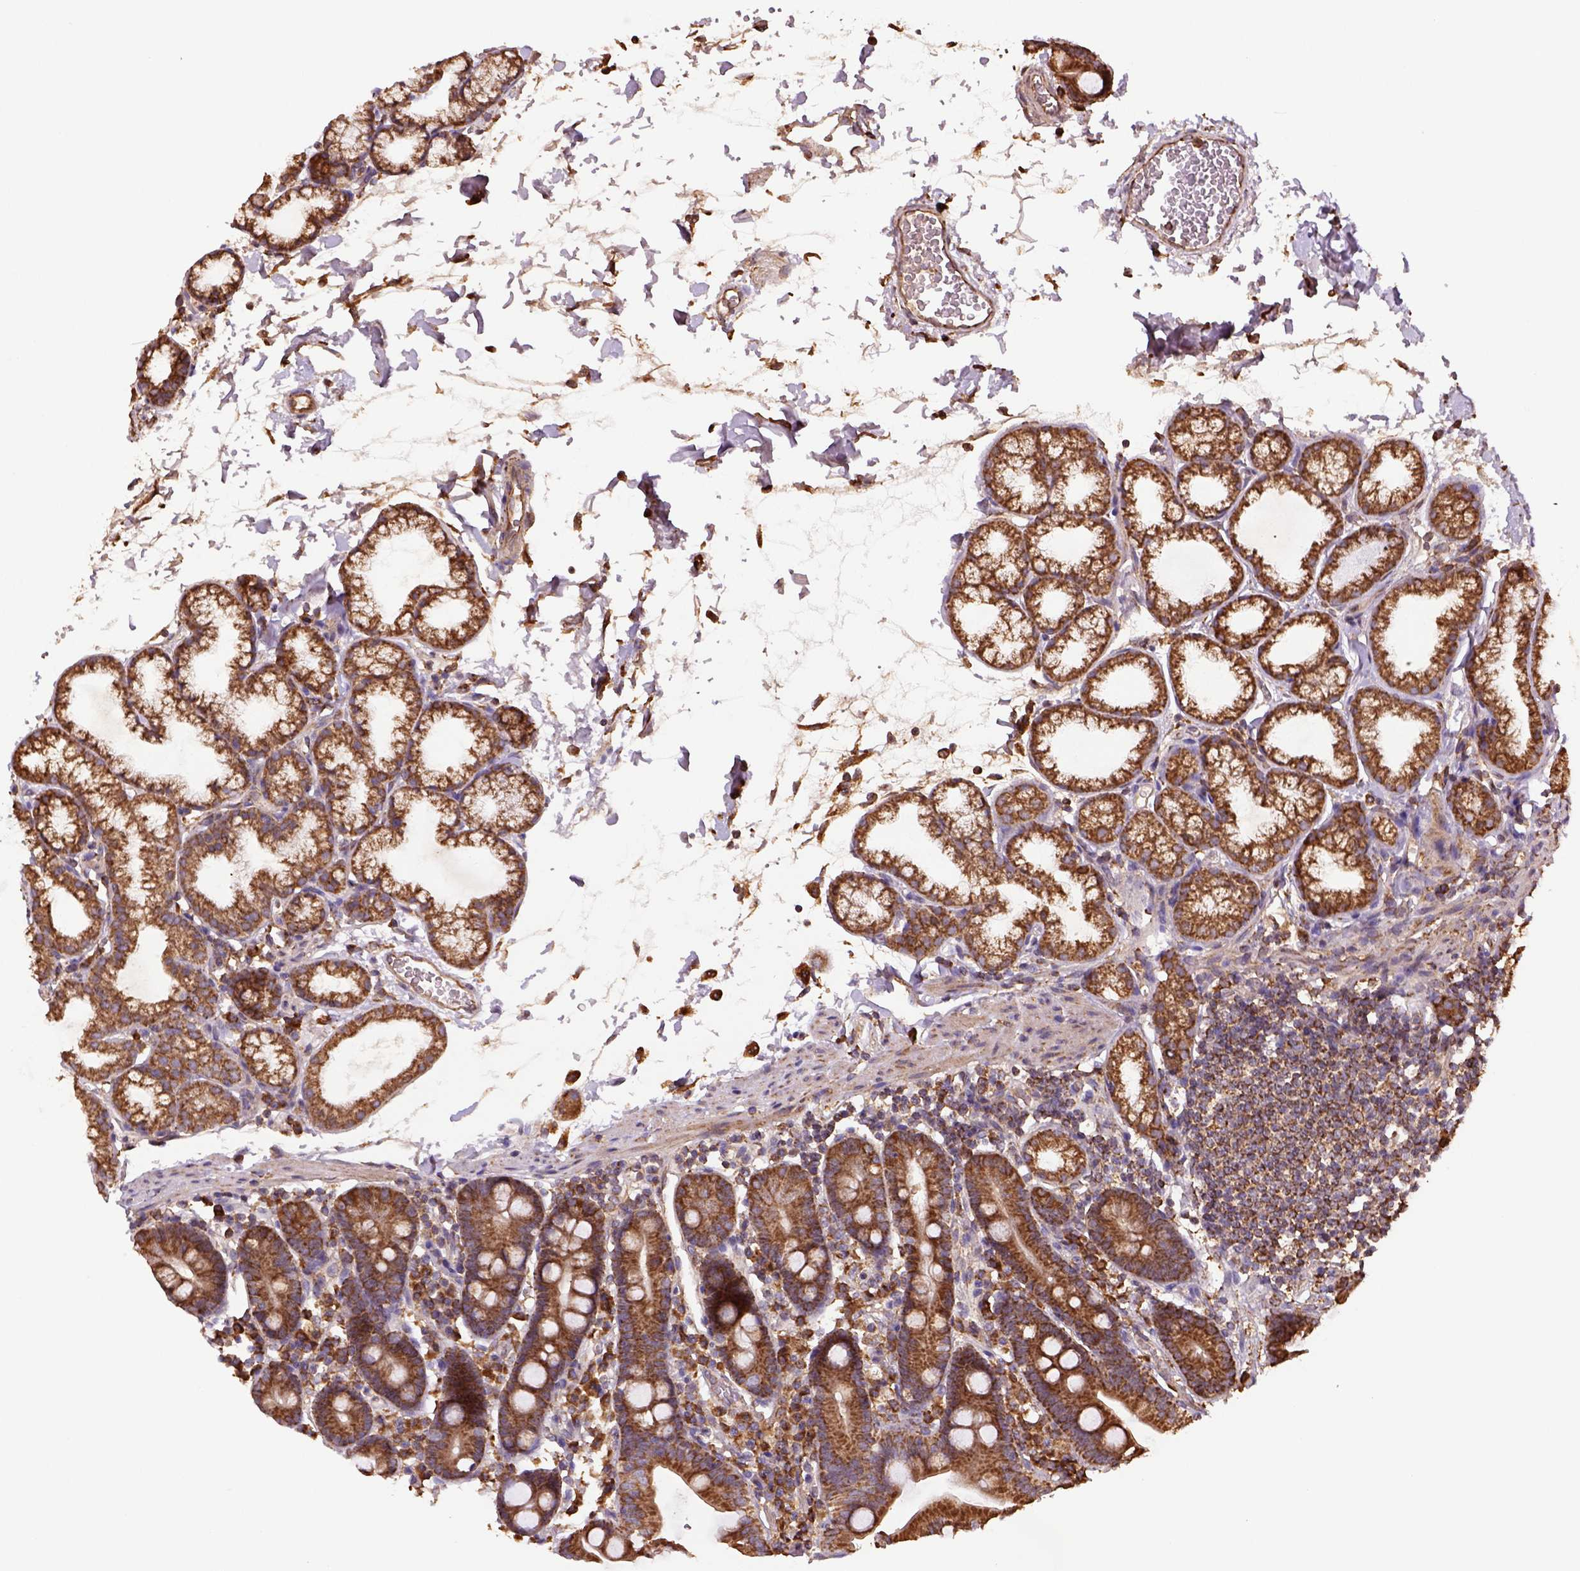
{"staining": {"intensity": "strong", "quantity": ">75%", "location": "cytoplasmic/membranous"}, "tissue": "duodenum", "cell_type": "Glandular cells", "image_type": "normal", "snomed": [{"axis": "morphology", "description": "Normal tissue, NOS"}, {"axis": "topography", "description": "Pancreas"}, {"axis": "topography", "description": "Duodenum"}], "caption": "IHC micrograph of benign duodenum: human duodenum stained using immunohistochemistry (IHC) demonstrates high levels of strong protein expression localized specifically in the cytoplasmic/membranous of glandular cells, appearing as a cytoplasmic/membranous brown color.", "gene": "MAPK8IP3", "patient": {"sex": "male", "age": 59}}